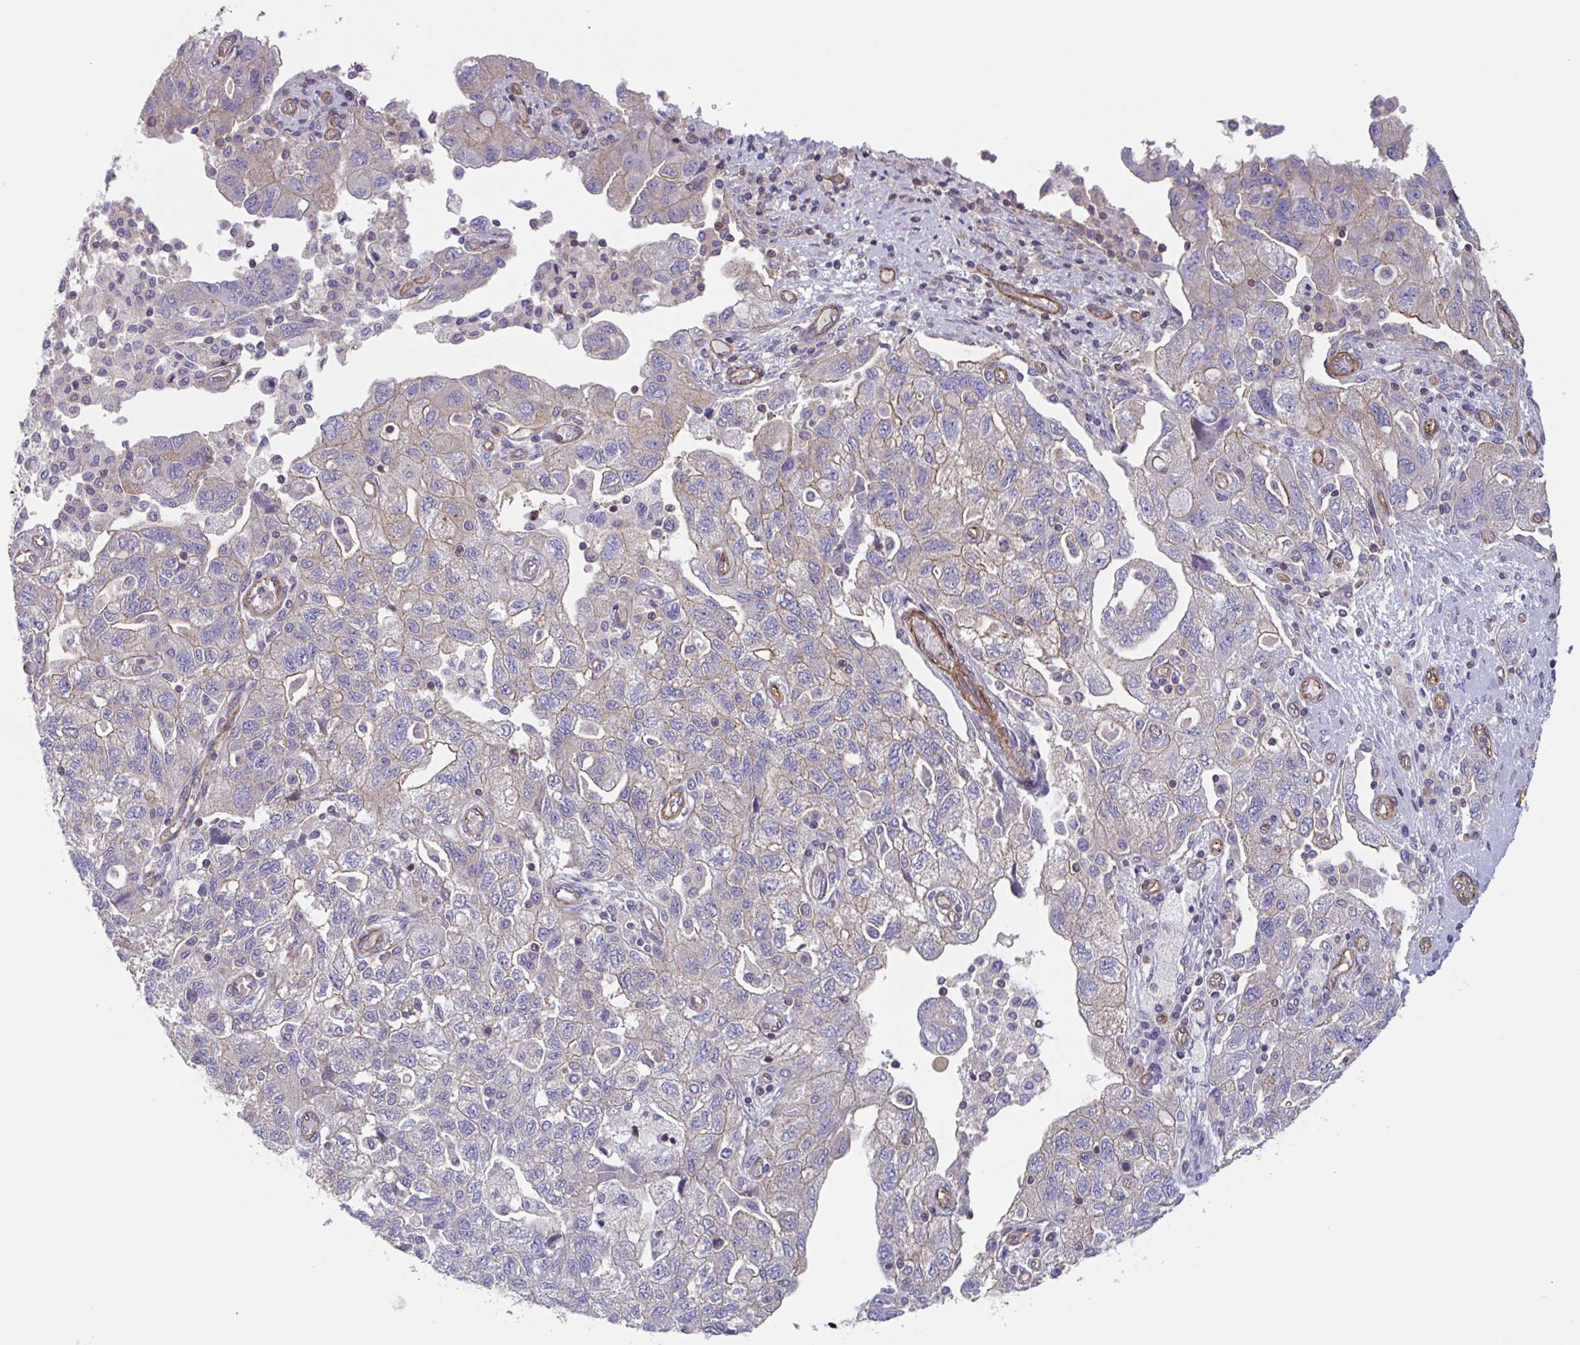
{"staining": {"intensity": "weak", "quantity": "<25%", "location": "cytoplasmic/membranous"}, "tissue": "ovarian cancer", "cell_type": "Tumor cells", "image_type": "cancer", "snomed": [{"axis": "morphology", "description": "Carcinoma, NOS"}, {"axis": "morphology", "description": "Cystadenocarcinoma, serous, NOS"}, {"axis": "topography", "description": "Ovary"}], "caption": "Tumor cells show no significant protein expression in carcinoma (ovarian).", "gene": "SHISA7", "patient": {"sex": "female", "age": 69}}